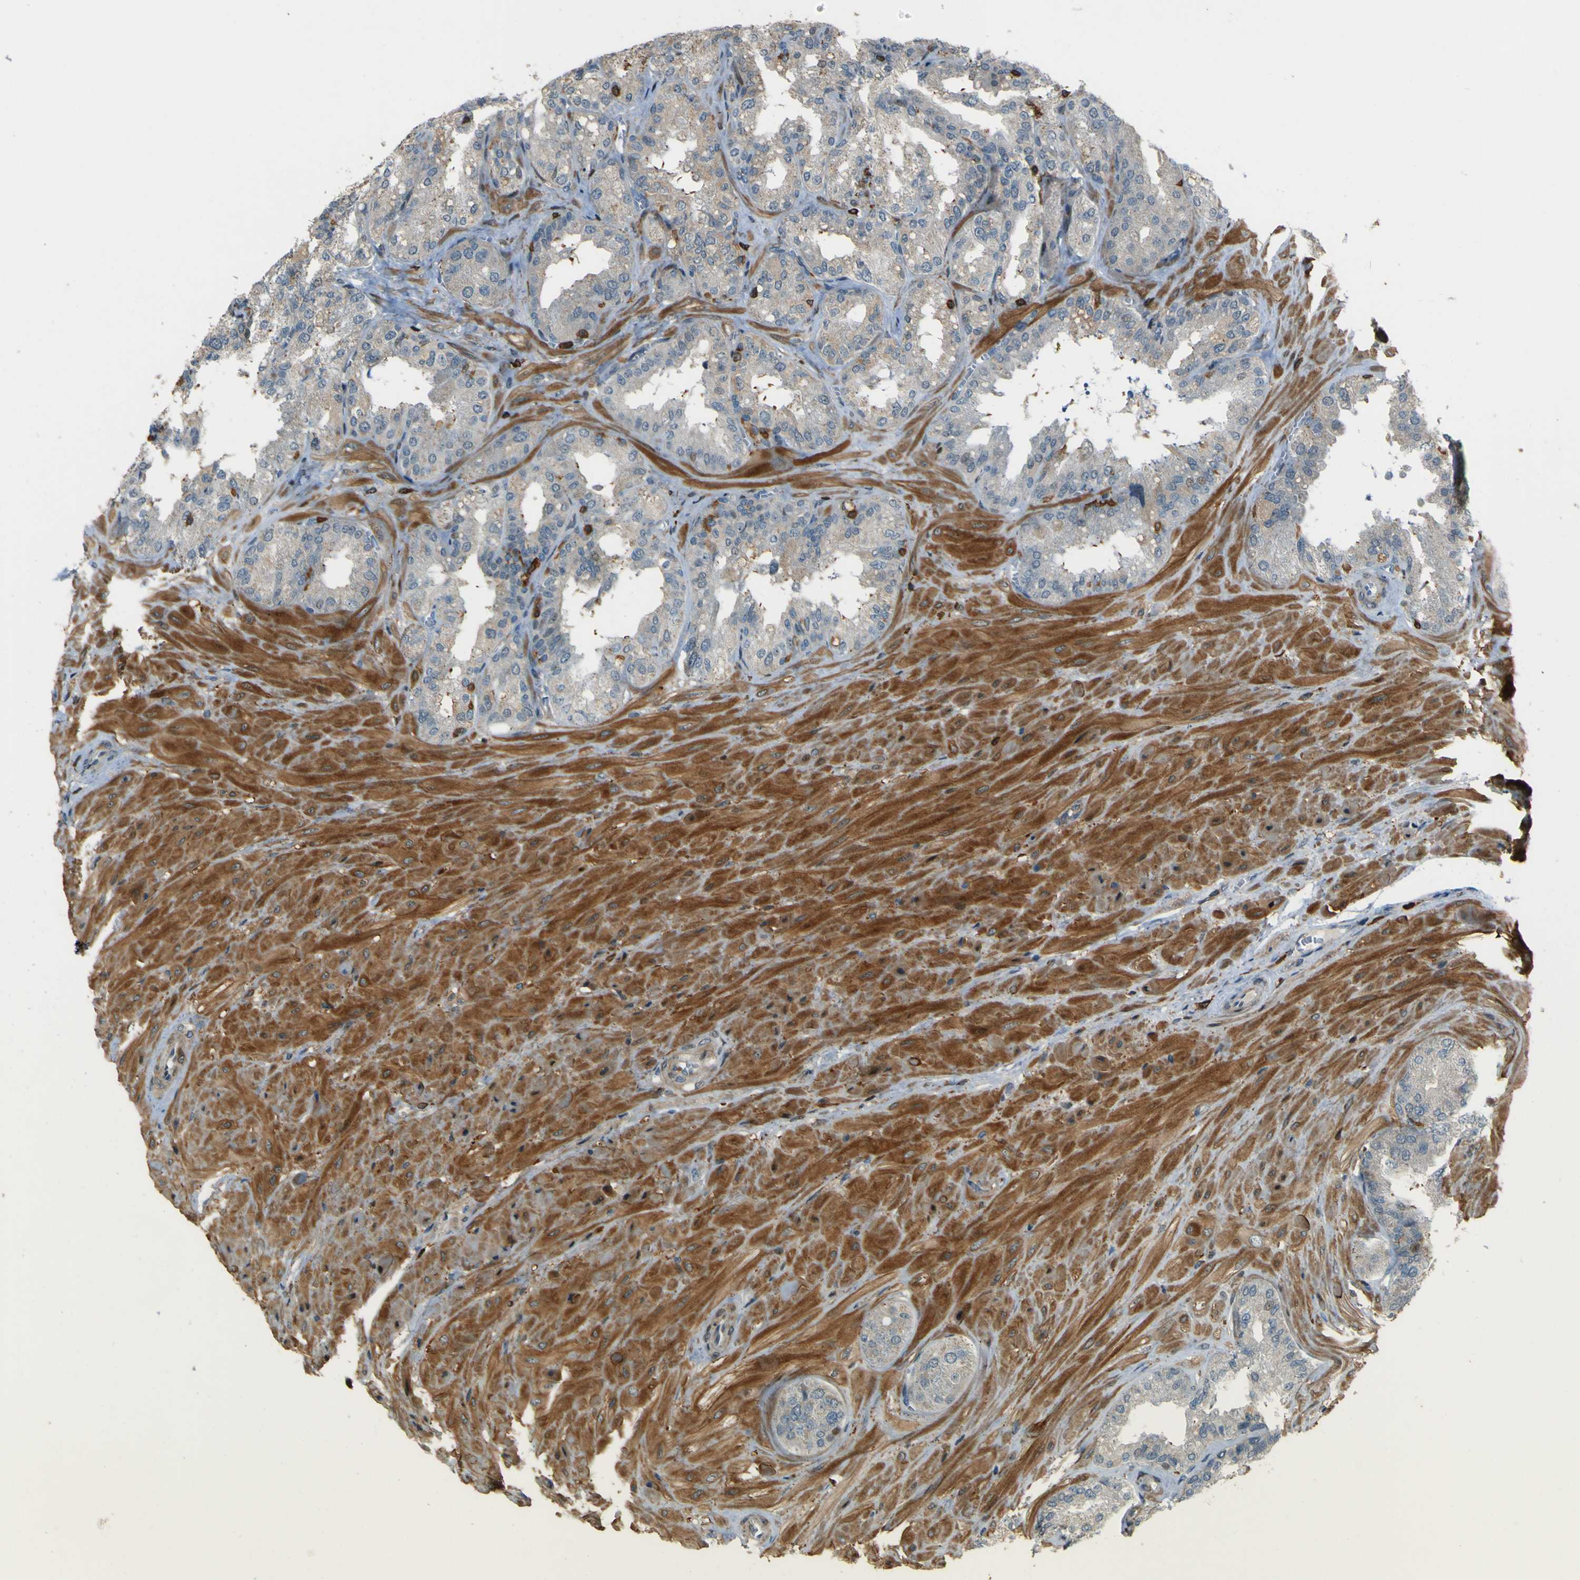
{"staining": {"intensity": "weak", "quantity": "25%-75%", "location": "cytoplasmic/membranous"}, "tissue": "seminal vesicle", "cell_type": "Glandular cells", "image_type": "normal", "snomed": [{"axis": "morphology", "description": "Normal tissue, NOS"}, {"axis": "topography", "description": "Prostate"}, {"axis": "topography", "description": "Seminal veicle"}], "caption": "Glandular cells demonstrate low levels of weak cytoplasmic/membranous positivity in approximately 25%-75% of cells in benign human seminal vesicle.", "gene": "PCDHB5", "patient": {"sex": "male", "age": 51}}